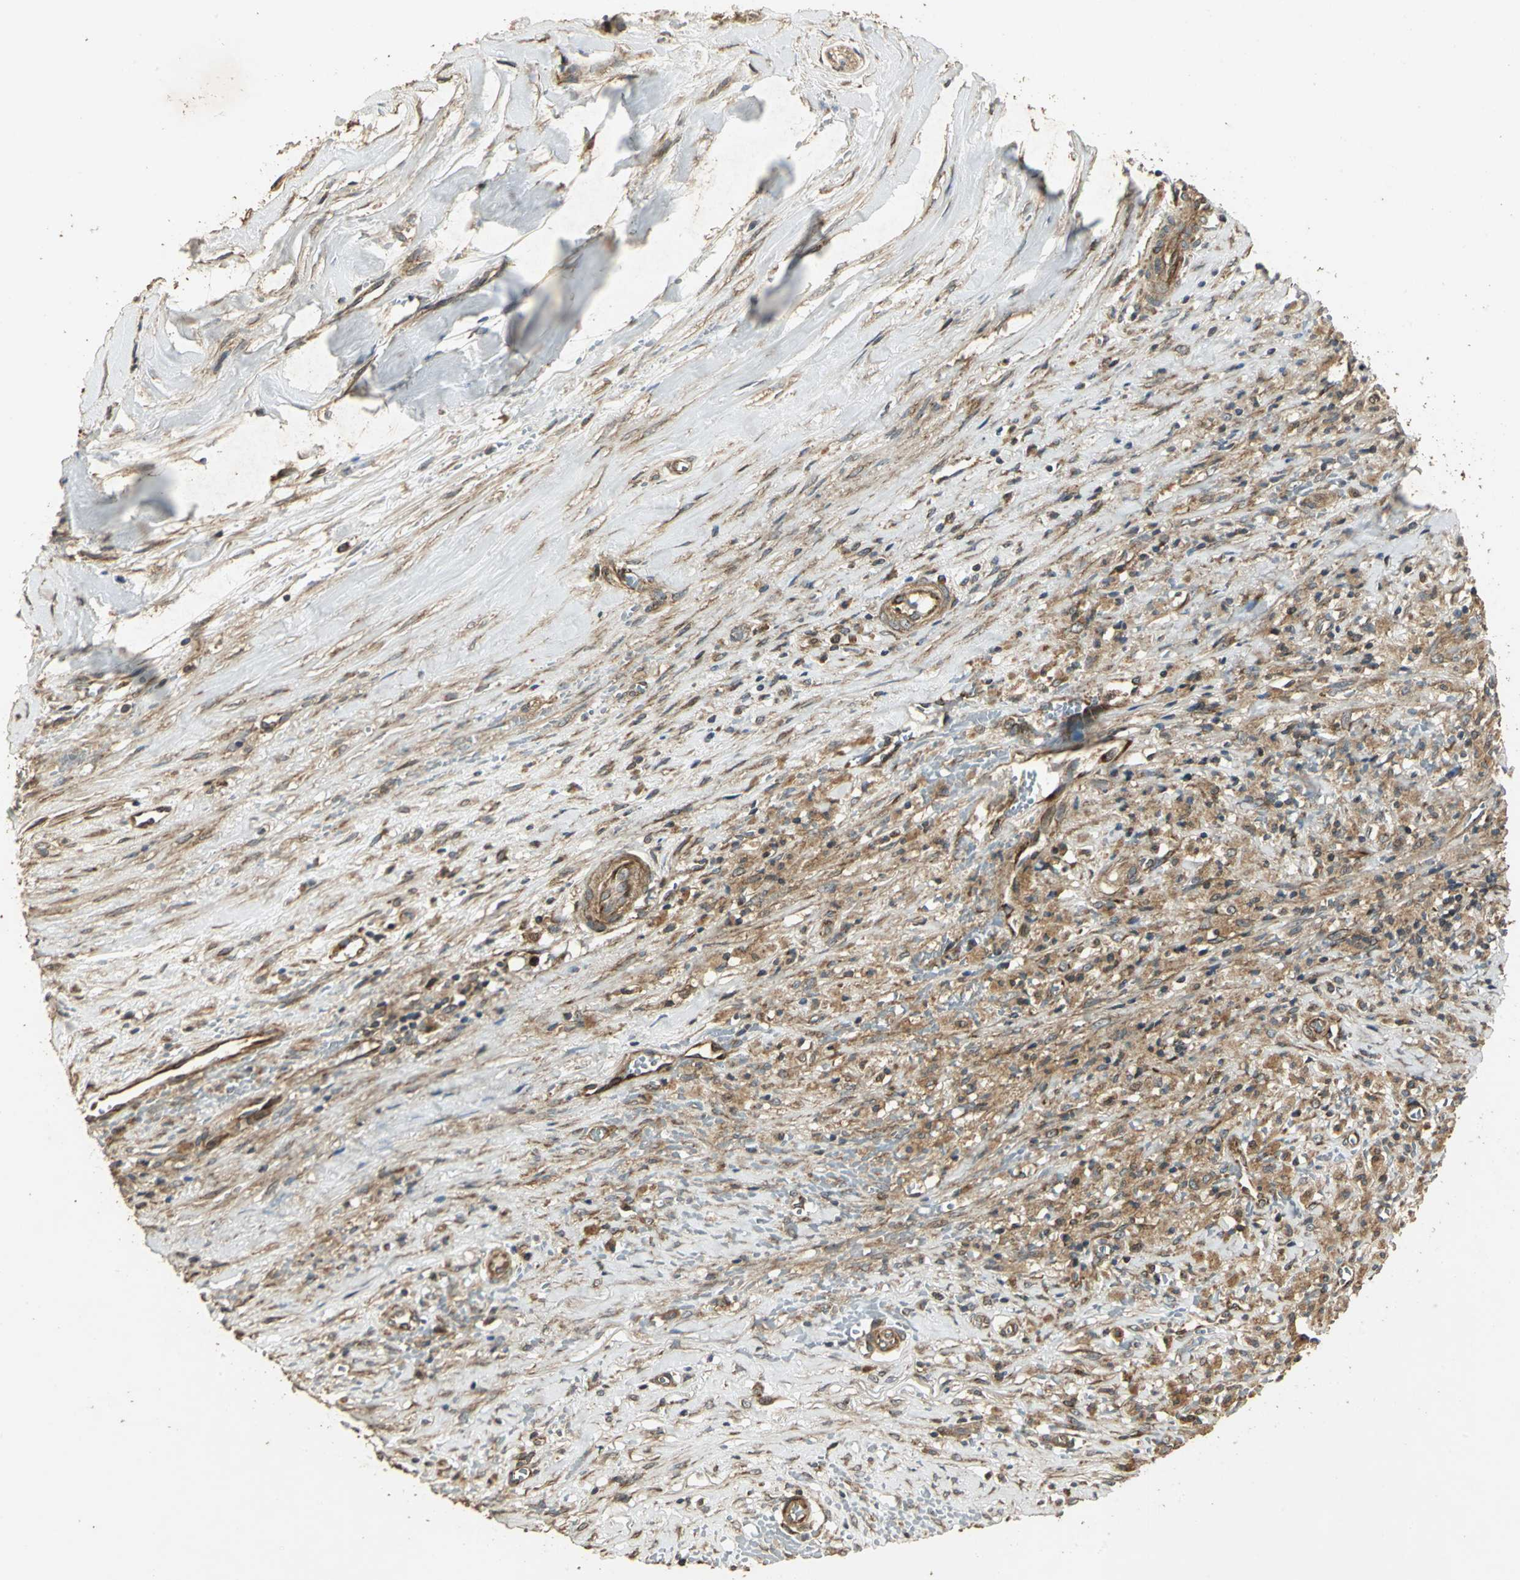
{"staining": {"intensity": "strong", "quantity": ">75%", "location": "cytoplasmic/membranous"}, "tissue": "liver cancer", "cell_type": "Tumor cells", "image_type": "cancer", "snomed": [{"axis": "morphology", "description": "Cholangiocarcinoma"}, {"axis": "topography", "description": "Liver"}], "caption": "An image of cholangiocarcinoma (liver) stained for a protein exhibits strong cytoplasmic/membranous brown staining in tumor cells.", "gene": "KANK1", "patient": {"sex": "female", "age": 70}}